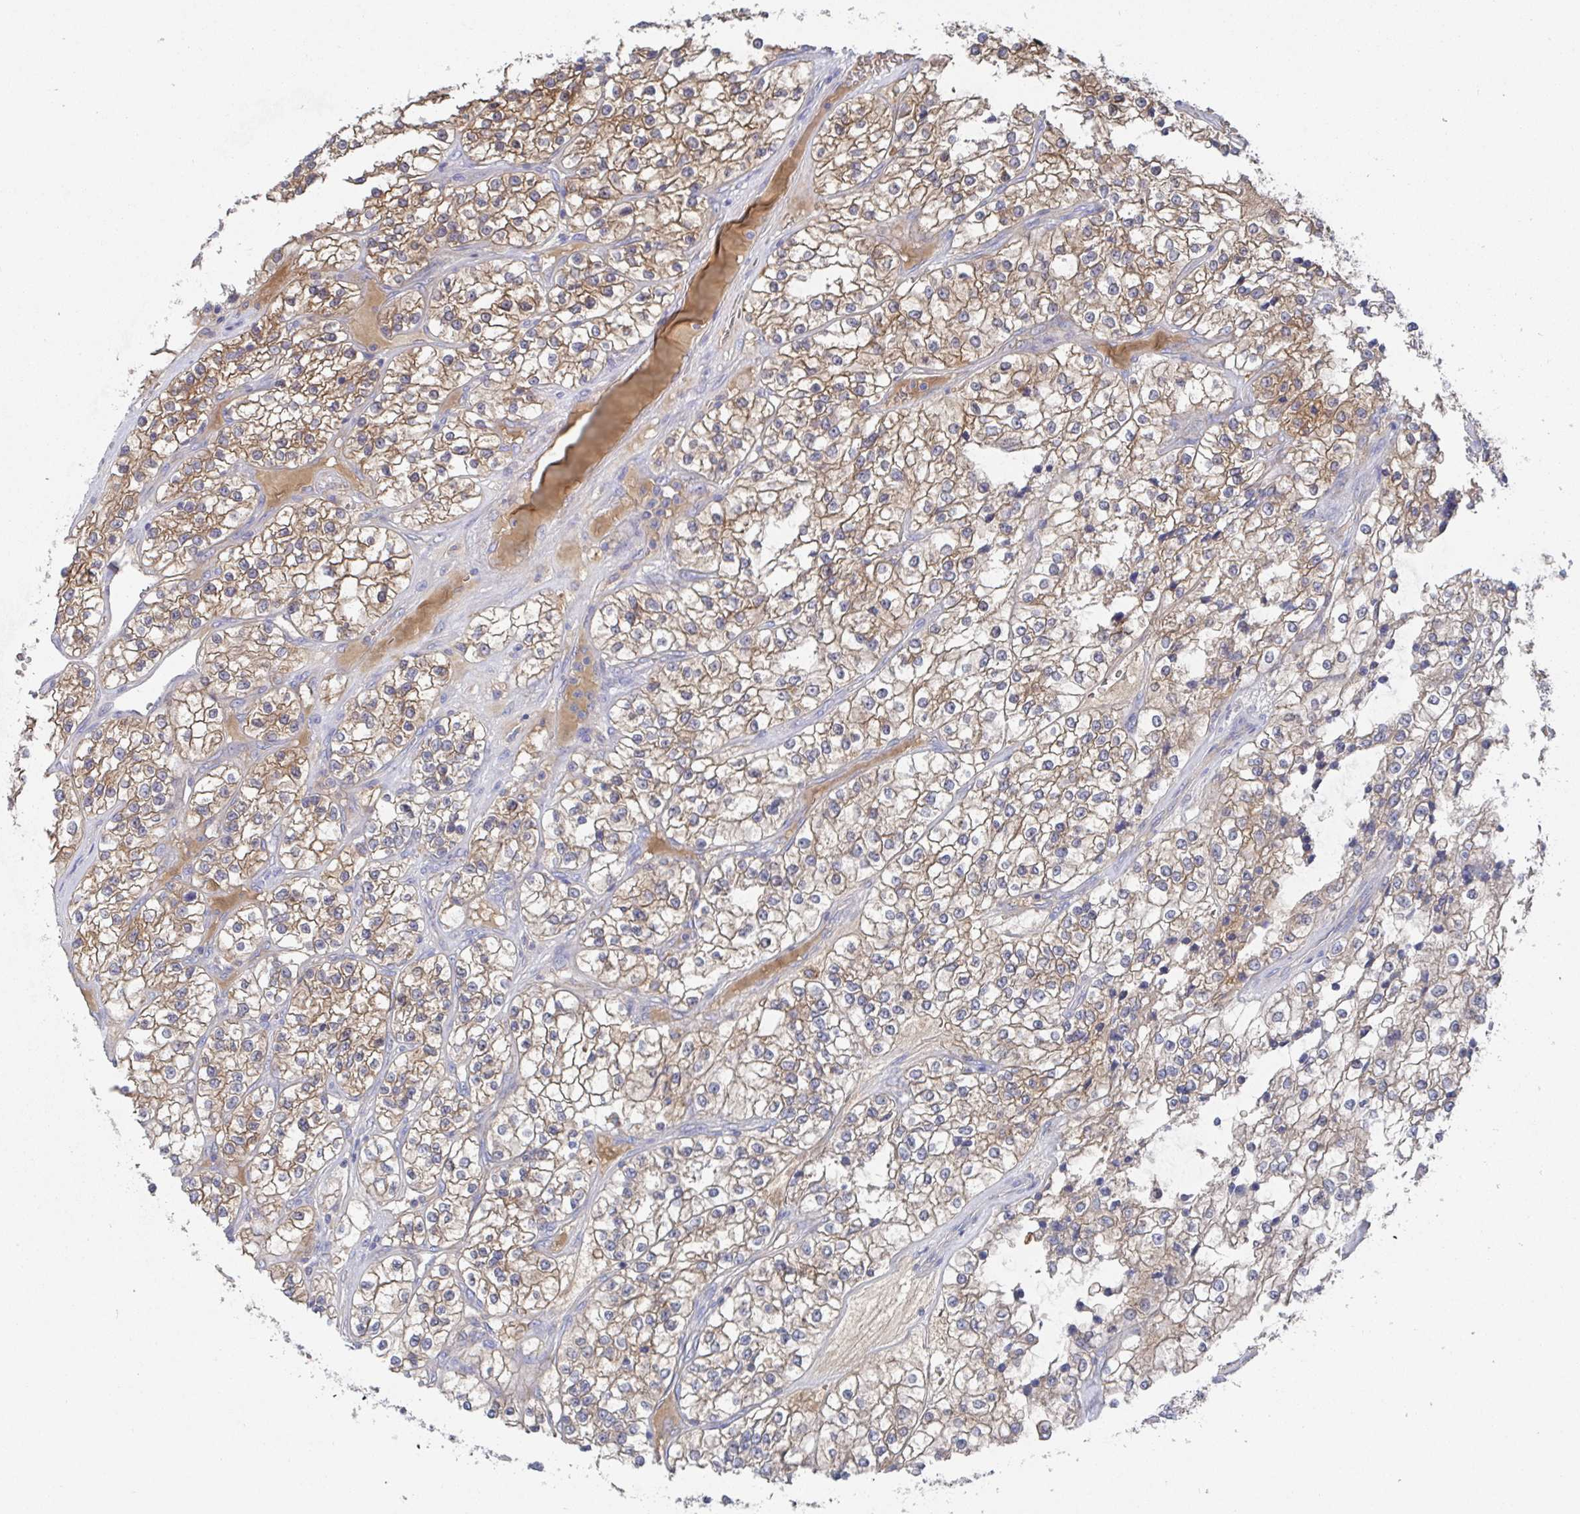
{"staining": {"intensity": "moderate", "quantity": ">75%", "location": "cytoplasmic/membranous"}, "tissue": "renal cancer", "cell_type": "Tumor cells", "image_type": "cancer", "snomed": [{"axis": "morphology", "description": "Adenocarcinoma, NOS"}, {"axis": "topography", "description": "Kidney"}], "caption": "IHC image of renal cancer stained for a protein (brown), which shows medium levels of moderate cytoplasmic/membranous positivity in about >75% of tumor cells.", "gene": "GPR148", "patient": {"sex": "female", "age": 57}}